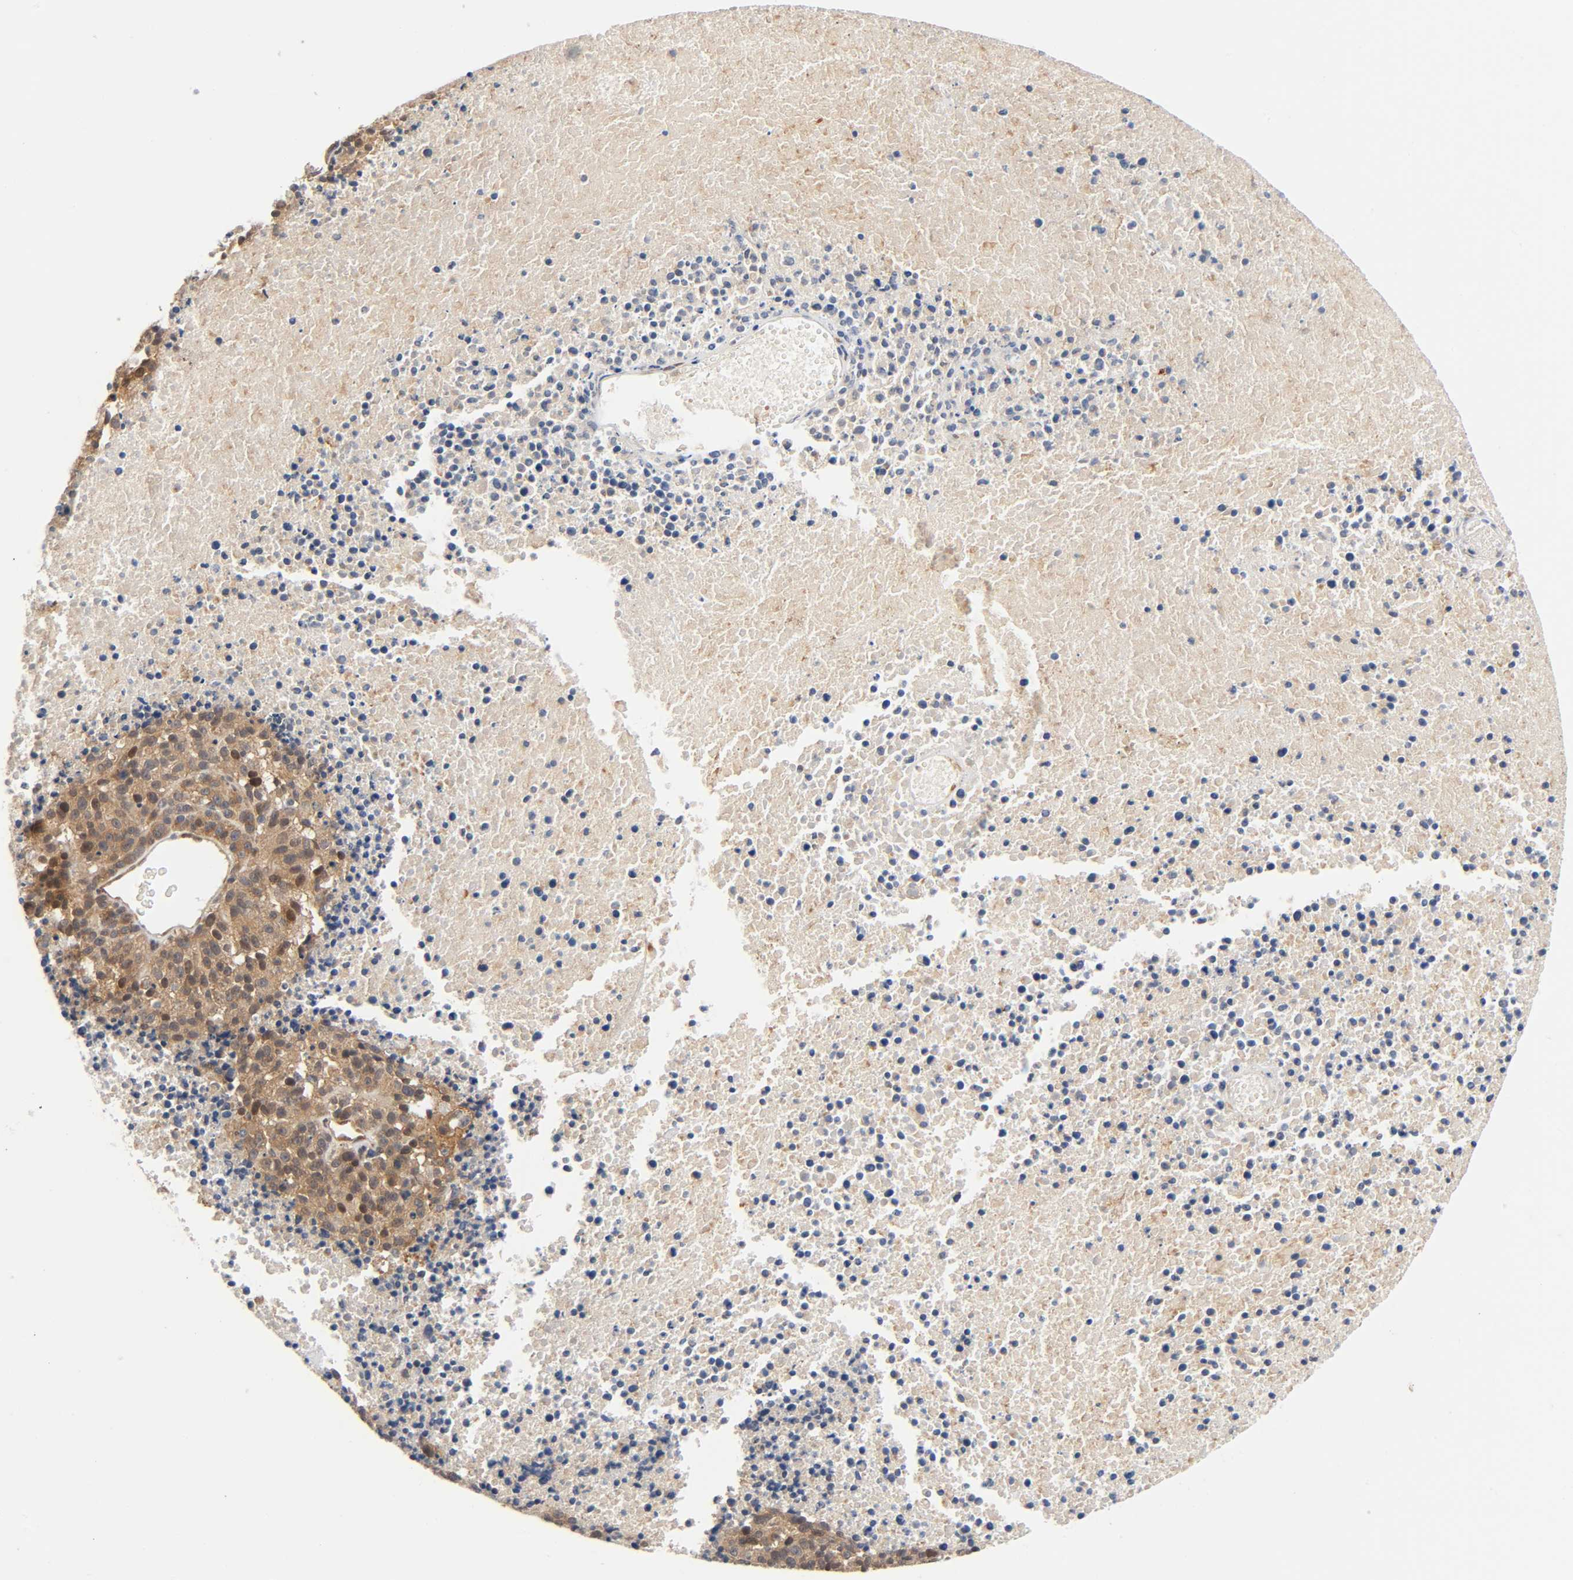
{"staining": {"intensity": "moderate", "quantity": ">75%", "location": "cytoplasmic/membranous,nuclear"}, "tissue": "melanoma", "cell_type": "Tumor cells", "image_type": "cancer", "snomed": [{"axis": "morphology", "description": "Malignant melanoma, Metastatic site"}, {"axis": "topography", "description": "Cerebral cortex"}], "caption": "A histopathology image of human malignant melanoma (metastatic site) stained for a protein reveals moderate cytoplasmic/membranous and nuclear brown staining in tumor cells.", "gene": "PRKAB1", "patient": {"sex": "female", "age": 52}}